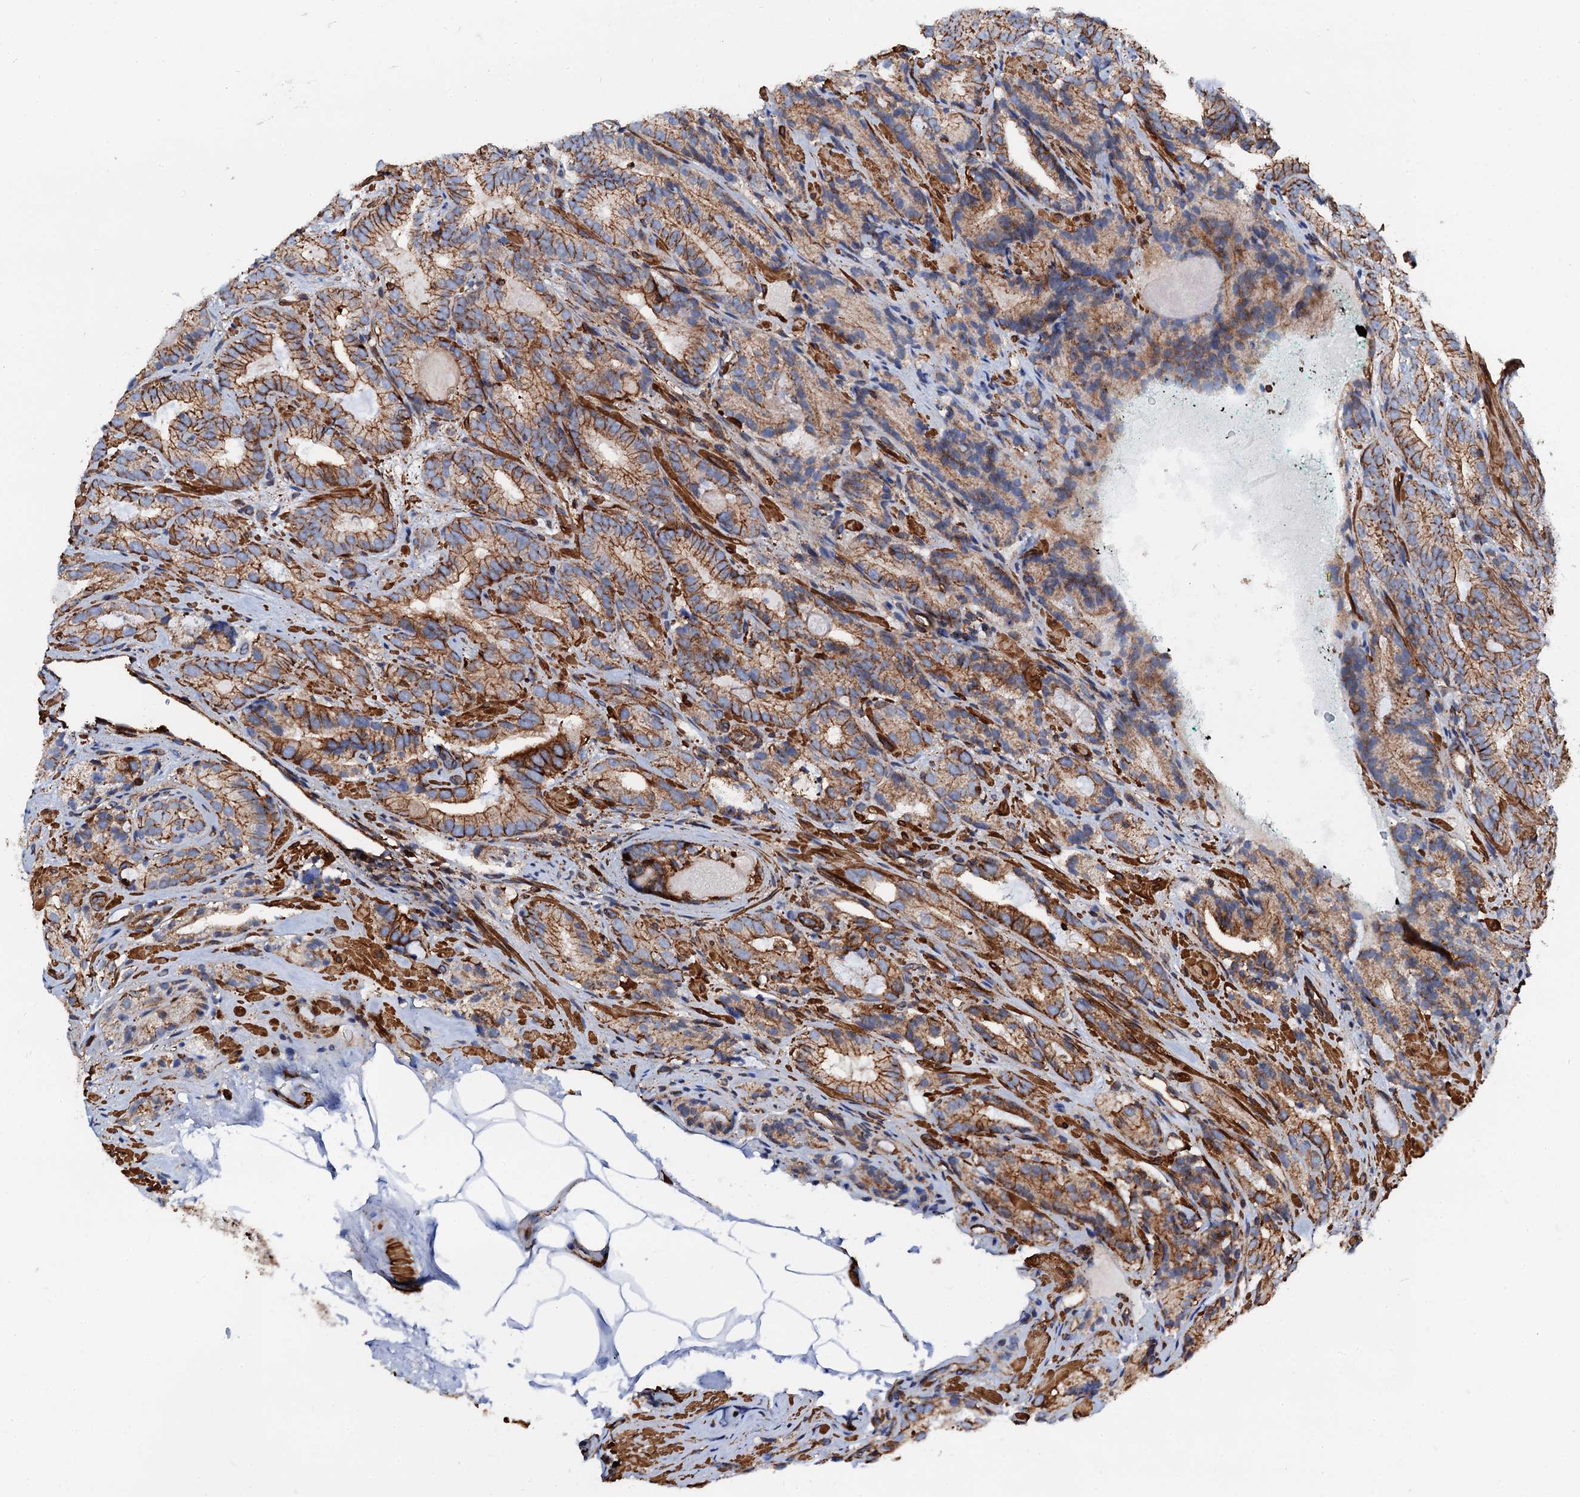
{"staining": {"intensity": "moderate", "quantity": ">75%", "location": "cytoplasmic/membranous"}, "tissue": "prostate cancer", "cell_type": "Tumor cells", "image_type": "cancer", "snomed": [{"axis": "morphology", "description": "Adenocarcinoma, High grade"}, {"axis": "topography", "description": "Prostate"}], "caption": "IHC staining of prostate cancer, which demonstrates medium levels of moderate cytoplasmic/membranous positivity in about >75% of tumor cells indicating moderate cytoplasmic/membranous protein staining. The staining was performed using DAB (3,3'-diaminobenzidine) (brown) for protein detection and nuclei were counterstained in hematoxylin (blue).", "gene": "INTS10", "patient": {"sex": "male", "age": 57}}